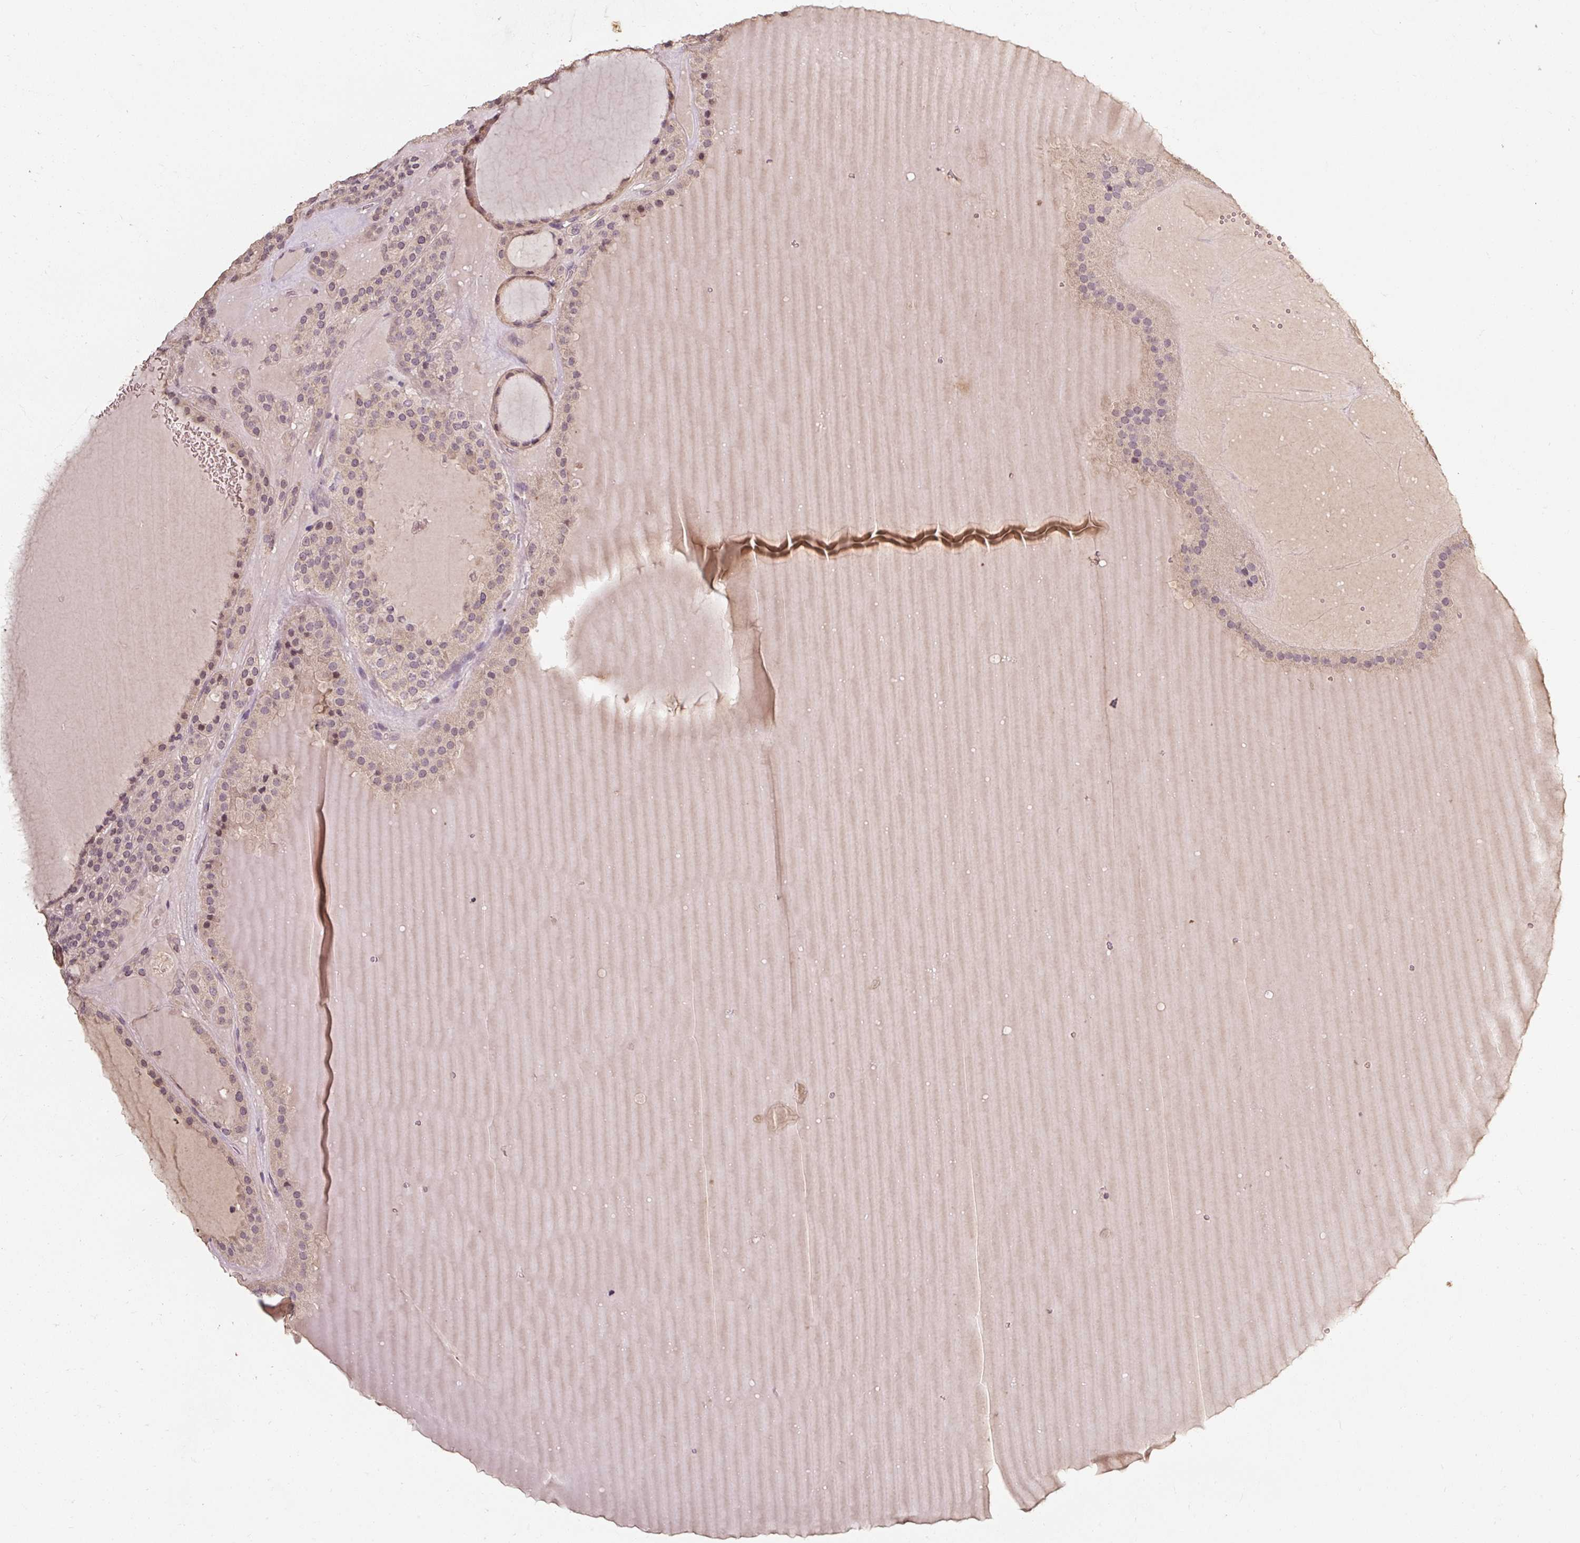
{"staining": {"intensity": "weak", "quantity": "25%-75%", "location": "nuclear"}, "tissue": "thyroid cancer", "cell_type": "Tumor cells", "image_type": "cancer", "snomed": [{"axis": "morphology", "description": "Follicular adenoma carcinoma, NOS"}, {"axis": "topography", "description": "Thyroid gland"}], "caption": "Thyroid cancer (follicular adenoma carcinoma) was stained to show a protein in brown. There is low levels of weak nuclear staining in approximately 25%-75% of tumor cells.", "gene": "CFAP65", "patient": {"sex": "female", "age": 63}}